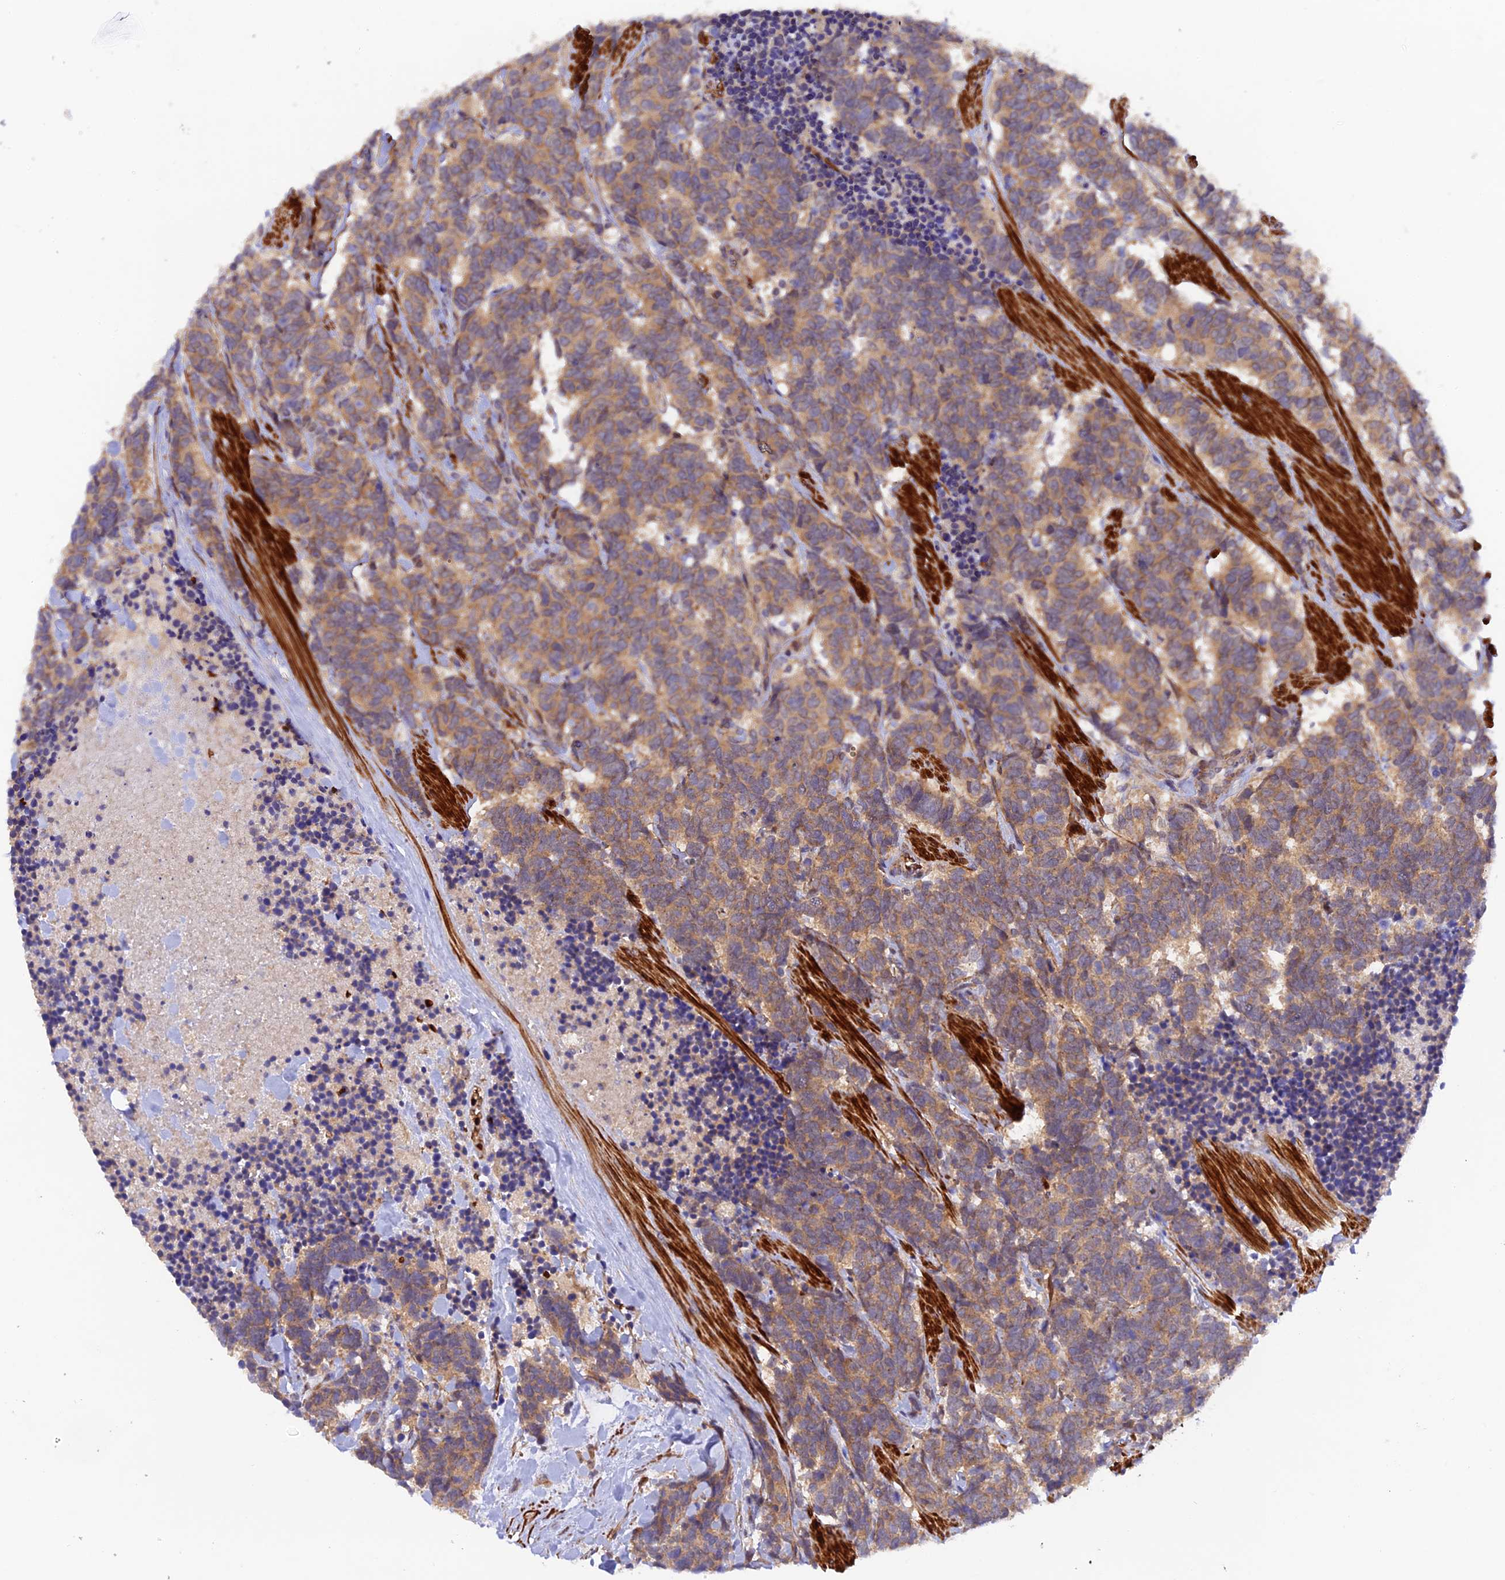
{"staining": {"intensity": "moderate", "quantity": ">75%", "location": "cytoplasmic/membranous"}, "tissue": "carcinoid", "cell_type": "Tumor cells", "image_type": "cancer", "snomed": [{"axis": "morphology", "description": "Carcinoma, NOS"}, {"axis": "morphology", "description": "Carcinoid, malignant, NOS"}, {"axis": "topography", "description": "Prostate"}], "caption": "An immunohistochemistry (IHC) image of neoplastic tissue is shown. Protein staining in brown labels moderate cytoplasmic/membranous positivity in carcinoid within tumor cells. The staining was performed using DAB, with brown indicating positive protein expression. Nuclei are stained blue with hematoxylin.", "gene": "WDFY4", "patient": {"sex": "male", "age": 57}}